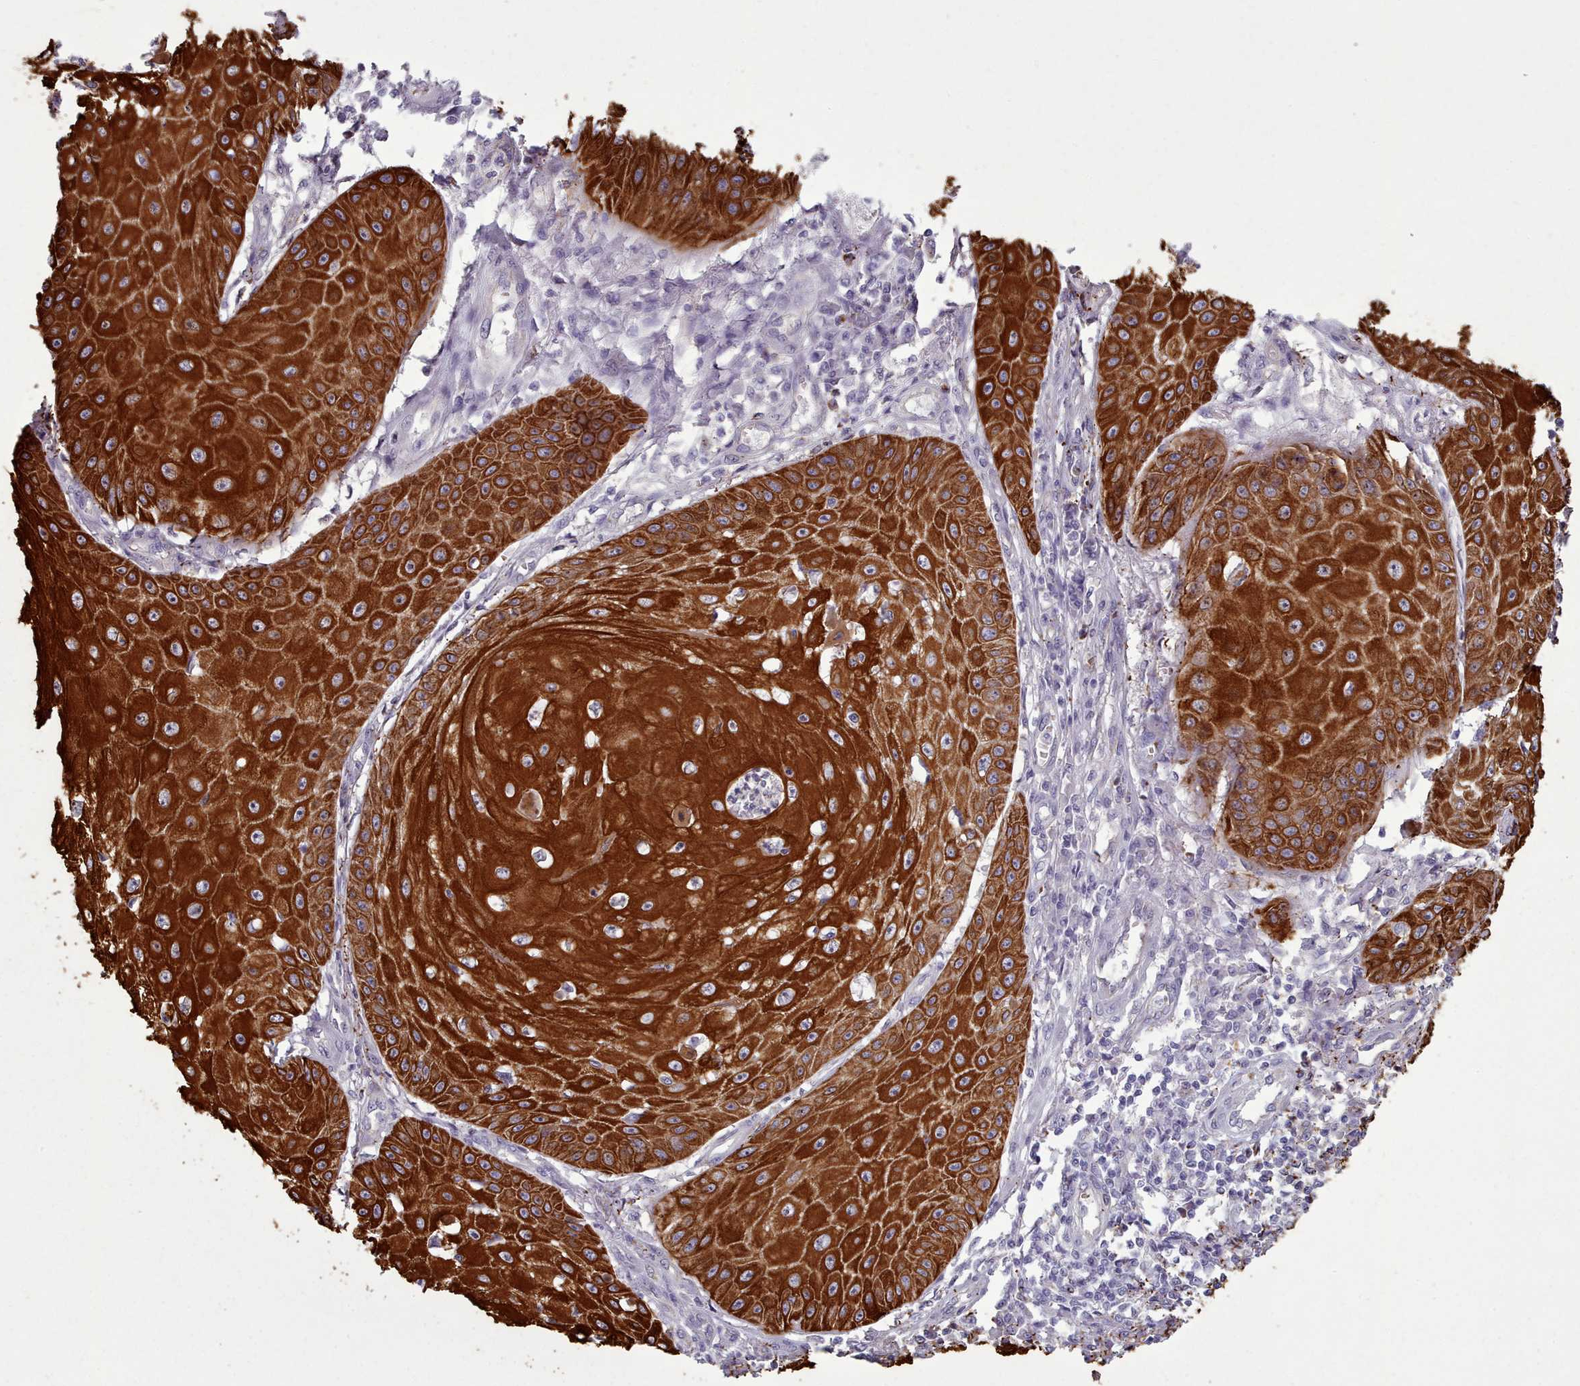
{"staining": {"intensity": "strong", "quantity": ">75%", "location": "cytoplasmic/membranous"}, "tissue": "skin cancer", "cell_type": "Tumor cells", "image_type": "cancer", "snomed": [{"axis": "morphology", "description": "Squamous cell carcinoma, NOS"}, {"axis": "topography", "description": "Skin"}], "caption": "Immunohistochemical staining of squamous cell carcinoma (skin) shows high levels of strong cytoplasmic/membranous expression in approximately >75% of tumor cells.", "gene": "PLD4", "patient": {"sex": "male", "age": 70}}